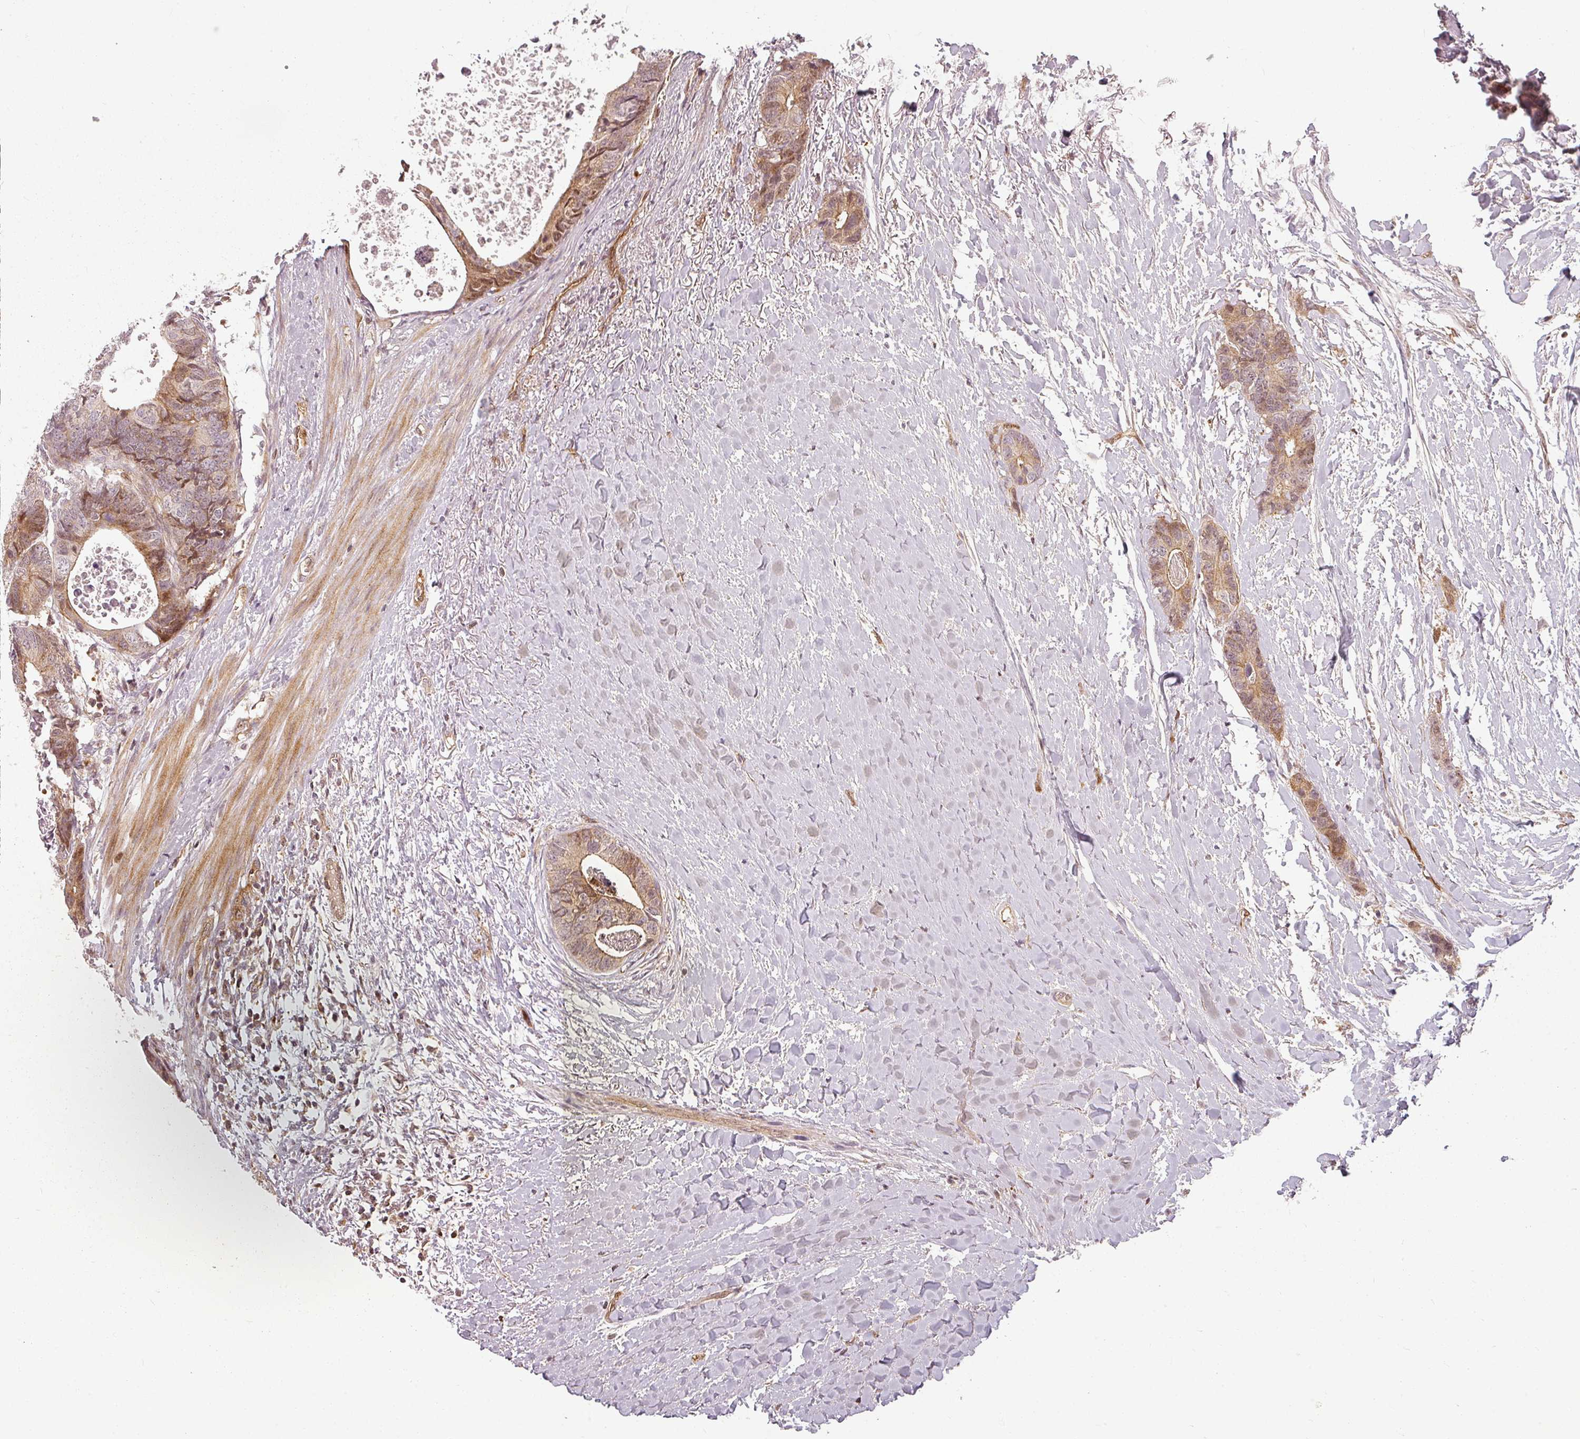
{"staining": {"intensity": "moderate", "quantity": "25%-75%", "location": "cytoplasmic/membranous,nuclear"}, "tissue": "colorectal cancer", "cell_type": "Tumor cells", "image_type": "cancer", "snomed": [{"axis": "morphology", "description": "Adenocarcinoma, NOS"}, {"axis": "topography", "description": "Colon"}], "caption": "Immunohistochemical staining of human colorectal cancer displays medium levels of moderate cytoplasmic/membranous and nuclear staining in about 25%-75% of tumor cells.", "gene": "CLIC1", "patient": {"sex": "female", "age": 57}}